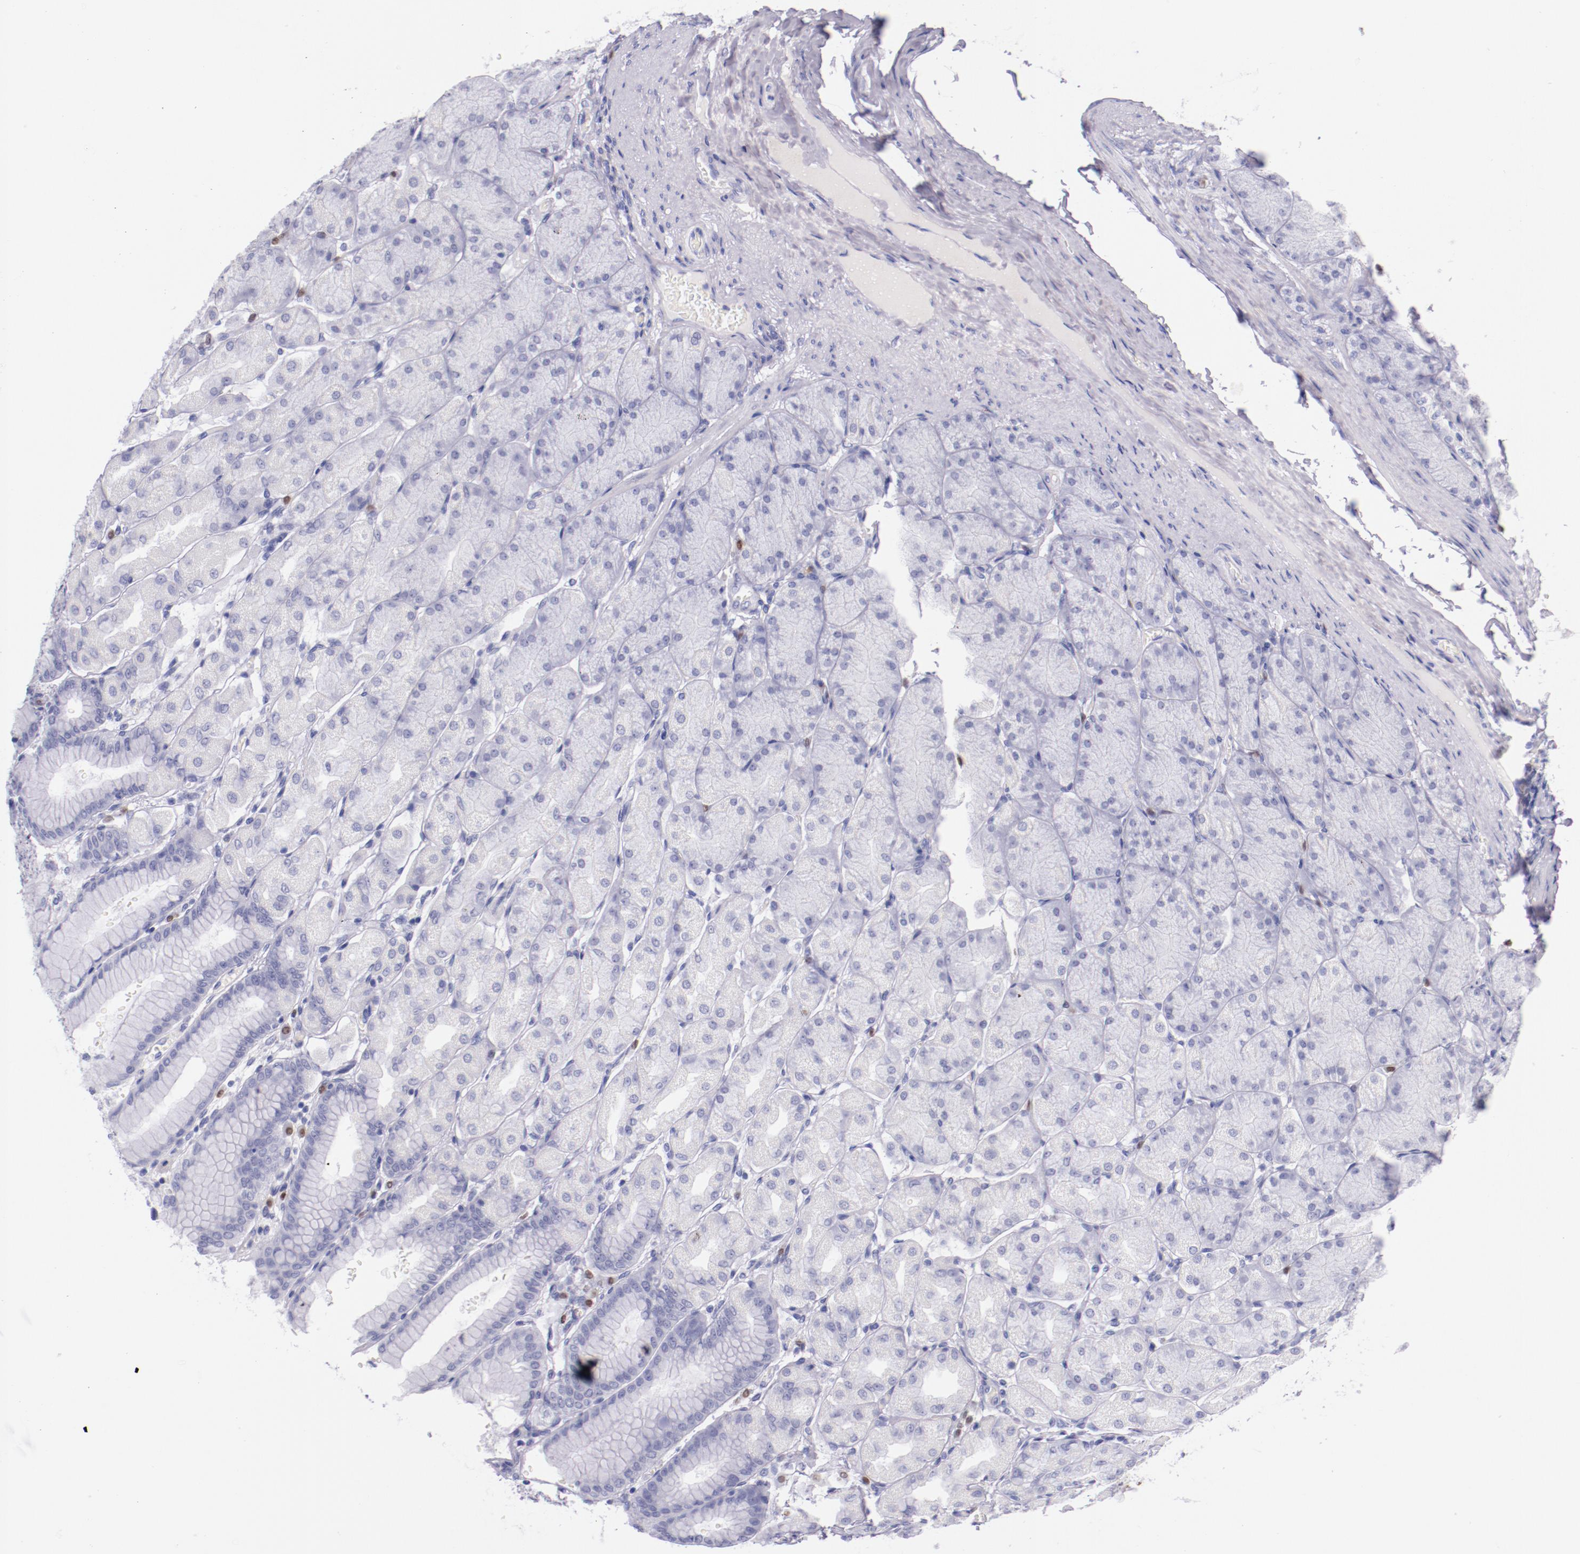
{"staining": {"intensity": "negative", "quantity": "none", "location": "none"}, "tissue": "stomach", "cell_type": "Glandular cells", "image_type": "normal", "snomed": [{"axis": "morphology", "description": "Normal tissue, NOS"}, {"axis": "topography", "description": "Stomach, upper"}], "caption": "Immunohistochemistry (IHC) image of normal human stomach stained for a protein (brown), which displays no expression in glandular cells.", "gene": "IRF4", "patient": {"sex": "female", "age": 56}}